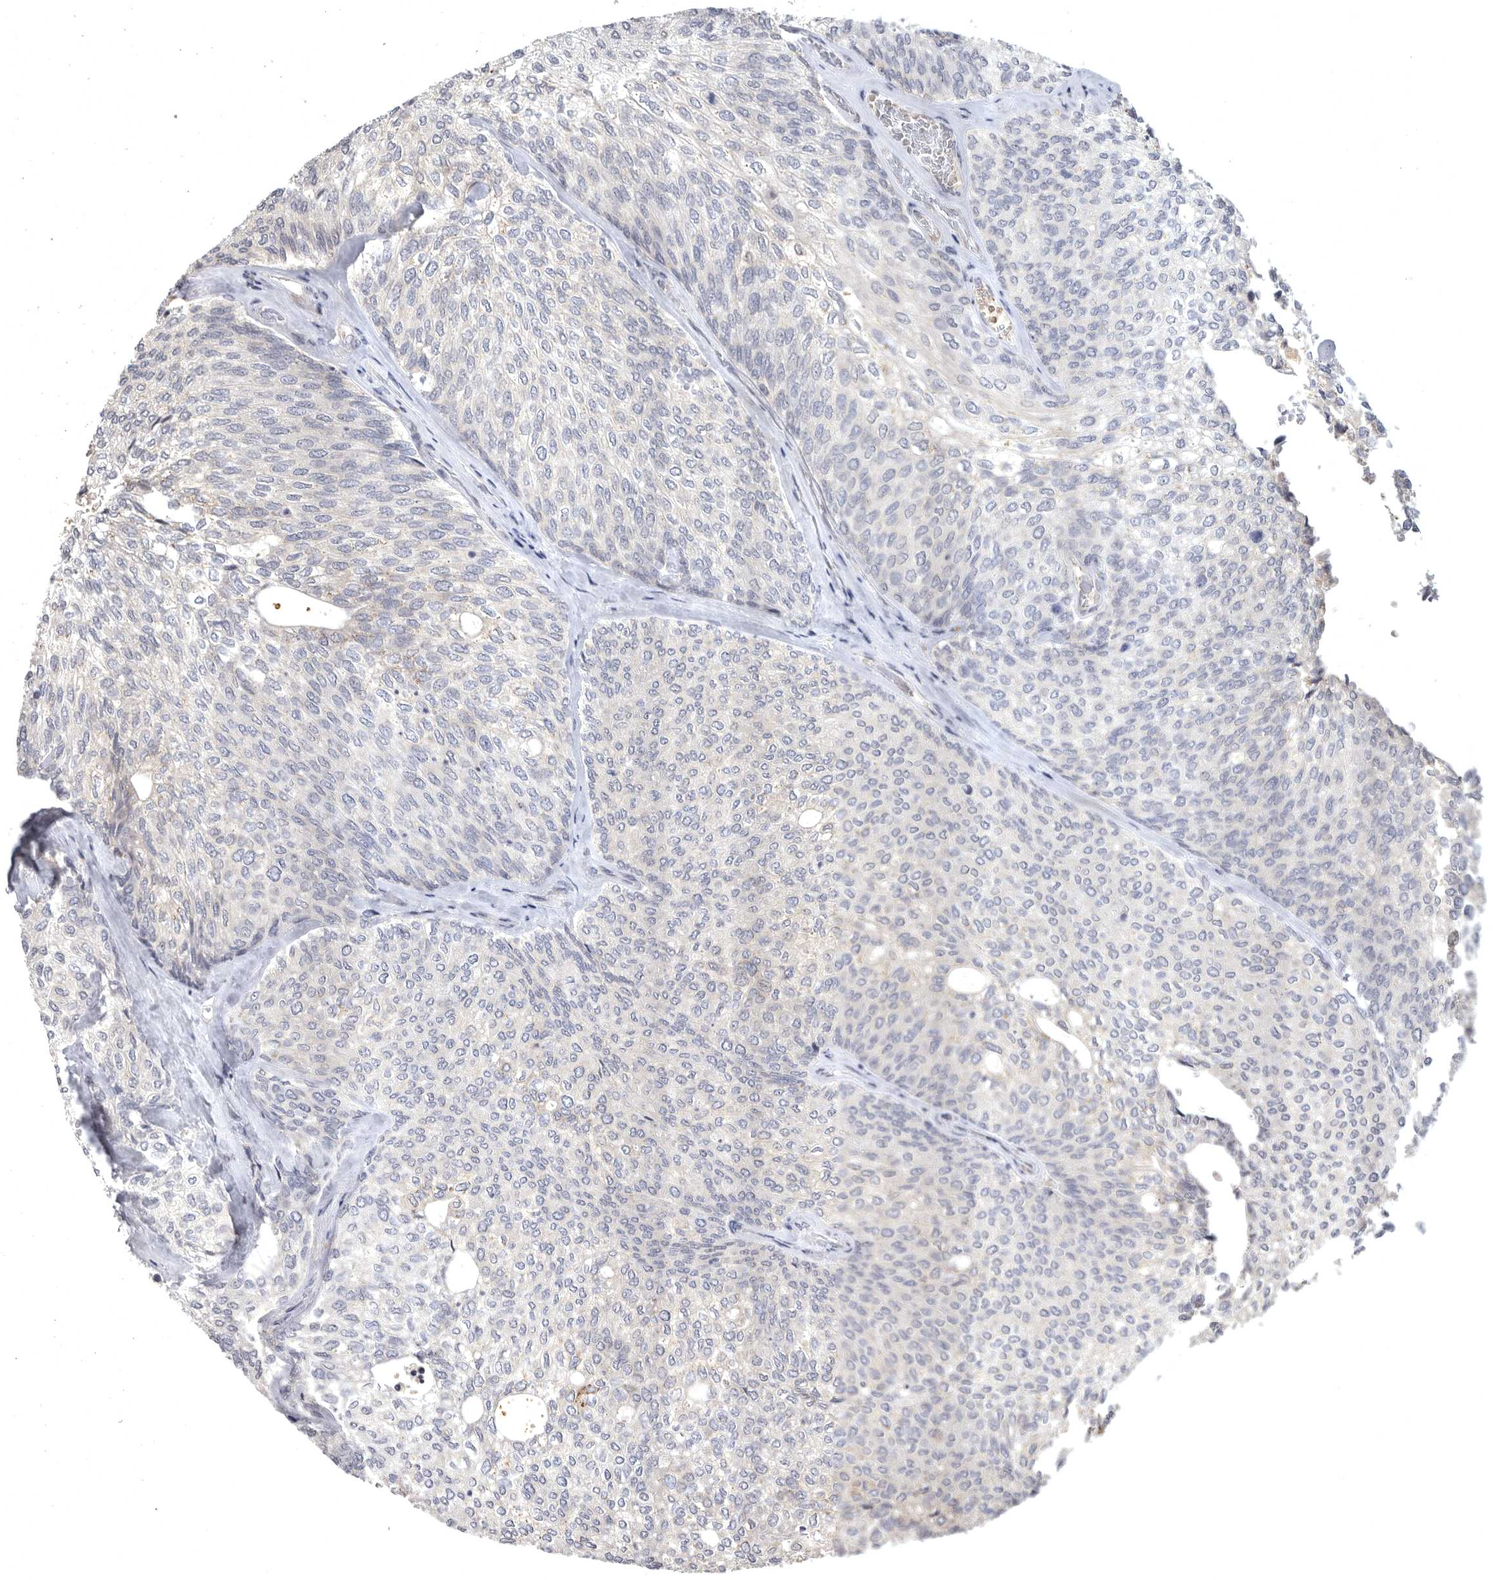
{"staining": {"intensity": "negative", "quantity": "none", "location": "none"}, "tissue": "urothelial cancer", "cell_type": "Tumor cells", "image_type": "cancer", "snomed": [{"axis": "morphology", "description": "Urothelial carcinoma, Low grade"}, {"axis": "topography", "description": "Urinary bladder"}], "caption": "This is an immunohistochemistry photomicrograph of low-grade urothelial carcinoma. There is no expression in tumor cells.", "gene": "MAN2A1", "patient": {"sex": "female", "age": 79}}